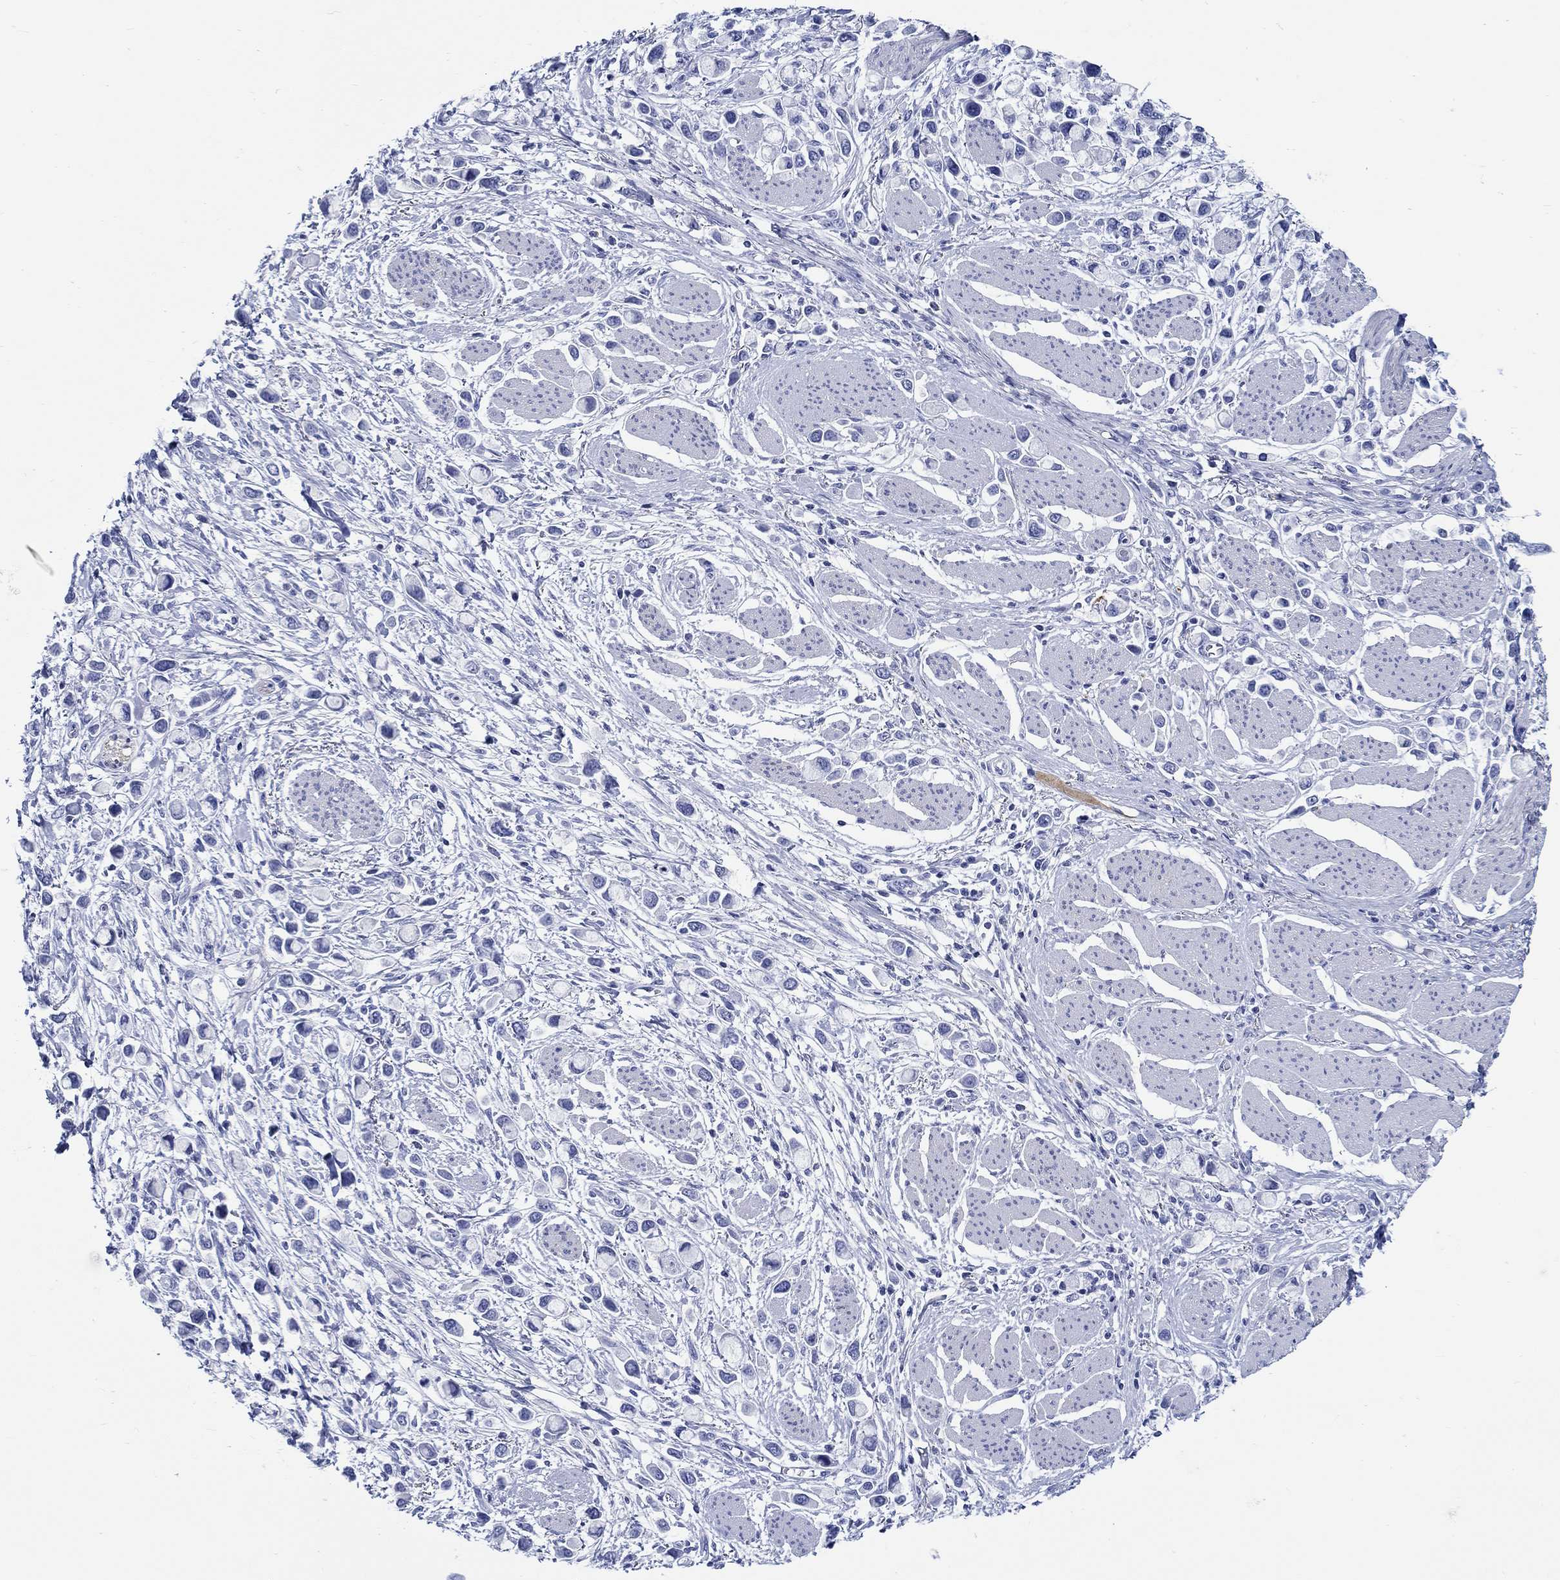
{"staining": {"intensity": "negative", "quantity": "none", "location": "none"}, "tissue": "stomach cancer", "cell_type": "Tumor cells", "image_type": "cancer", "snomed": [{"axis": "morphology", "description": "Adenocarcinoma, NOS"}, {"axis": "topography", "description": "Stomach"}], "caption": "Adenocarcinoma (stomach) was stained to show a protein in brown. There is no significant expression in tumor cells.", "gene": "FBXO2", "patient": {"sex": "female", "age": 81}}